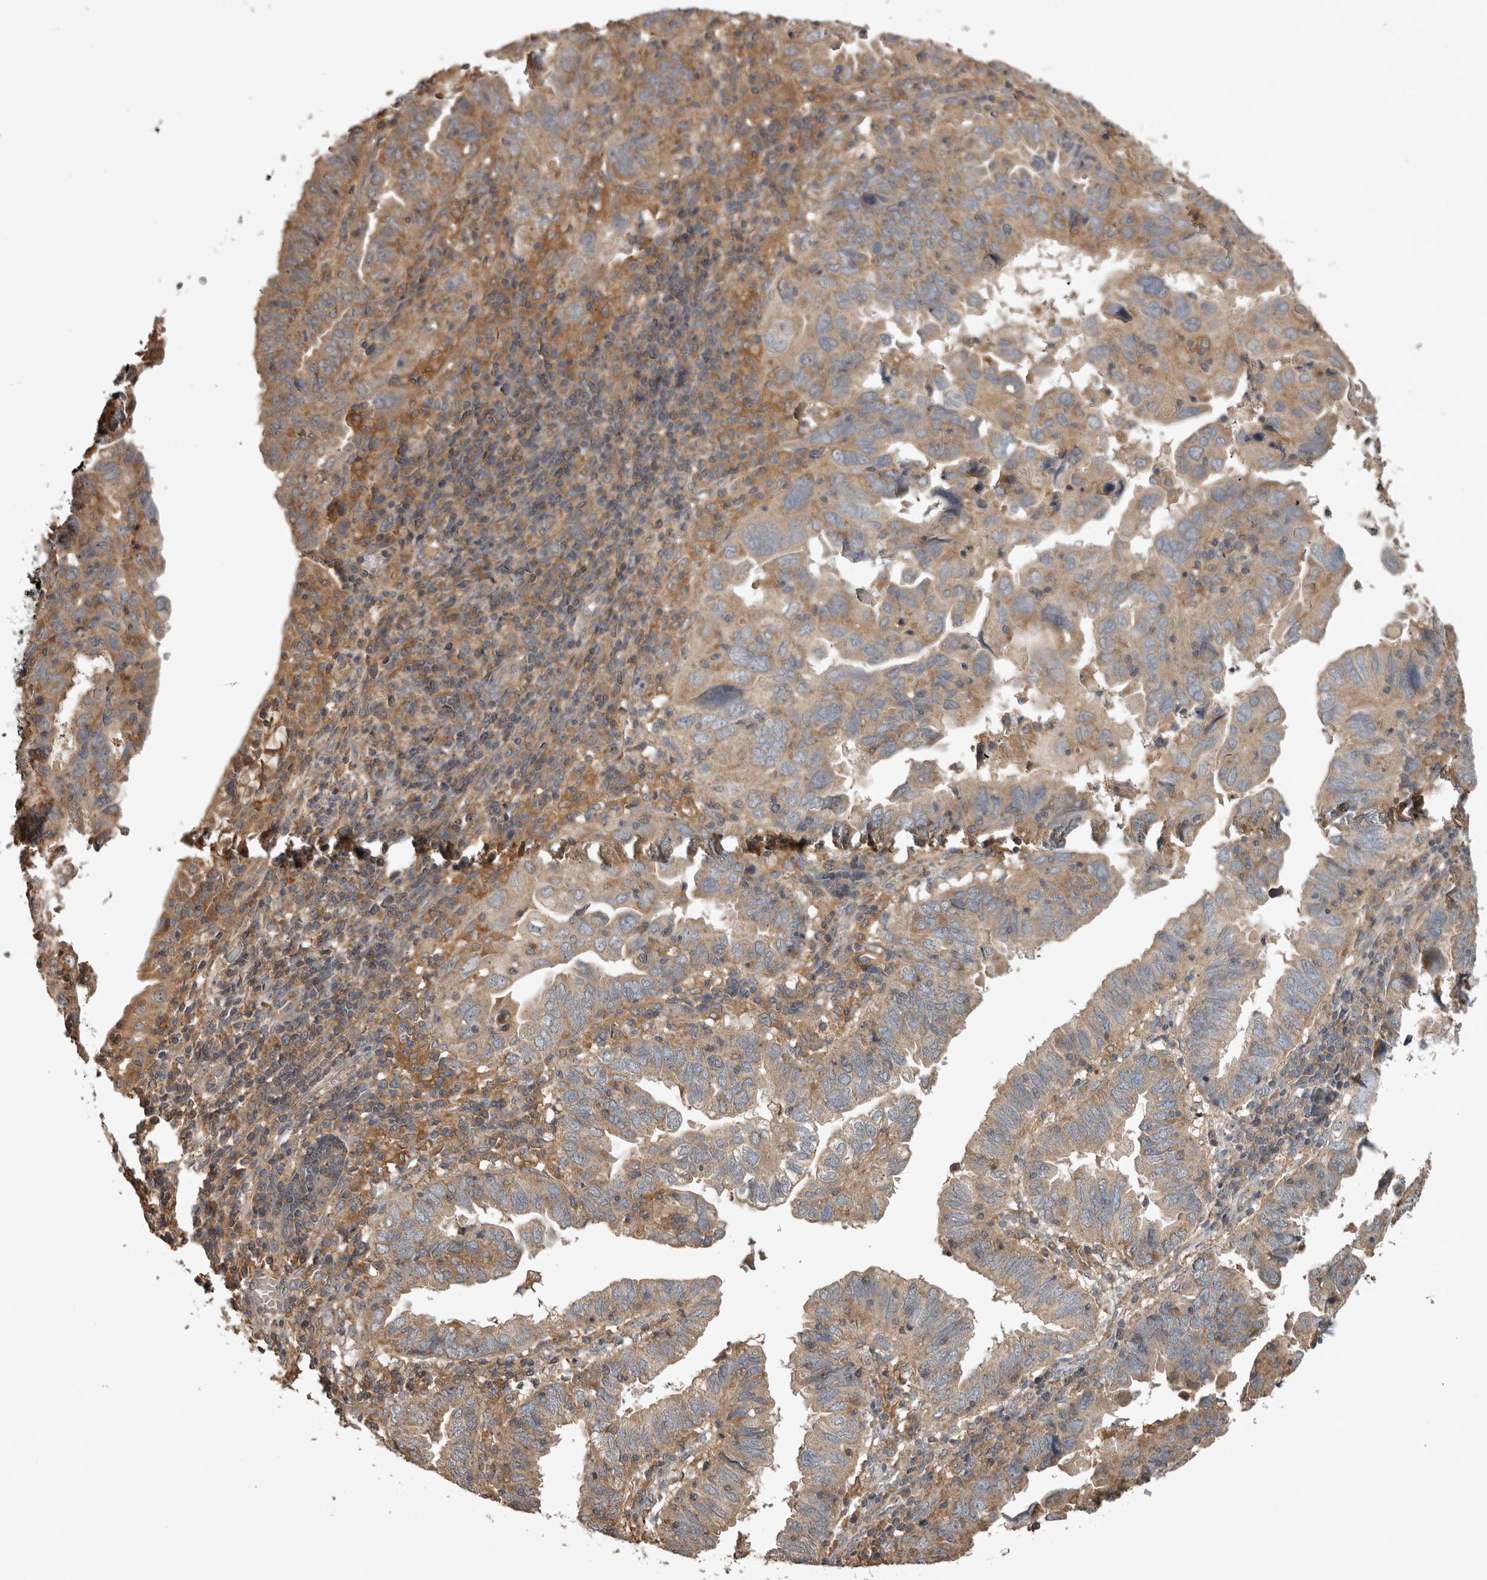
{"staining": {"intensity": "weak", "quantity": ">75%", "location": "cytoplasmic/membranous"}, "tissue": "endometrial cancer", "cell_type": "Tumor cells", "image_type": "cancer", "snomed": [{"axis": "morphology", "description": "Adenocarcinoma, NOS"}, {"axis": "topography", "description": "Uterus"}], "caption": "An image of endometrial cancer stained for a protein demonstrates weak cytoplasmic/membranous brown staining in tumor cells. Using DAB (3,3'-diaminobenzidine) (brown) and hematoxylin (blue) stains, captured at high magnification using brightfield microscopy.", "gene": "TRMT61B", "patient": {"sex": "female", "age": 77}}